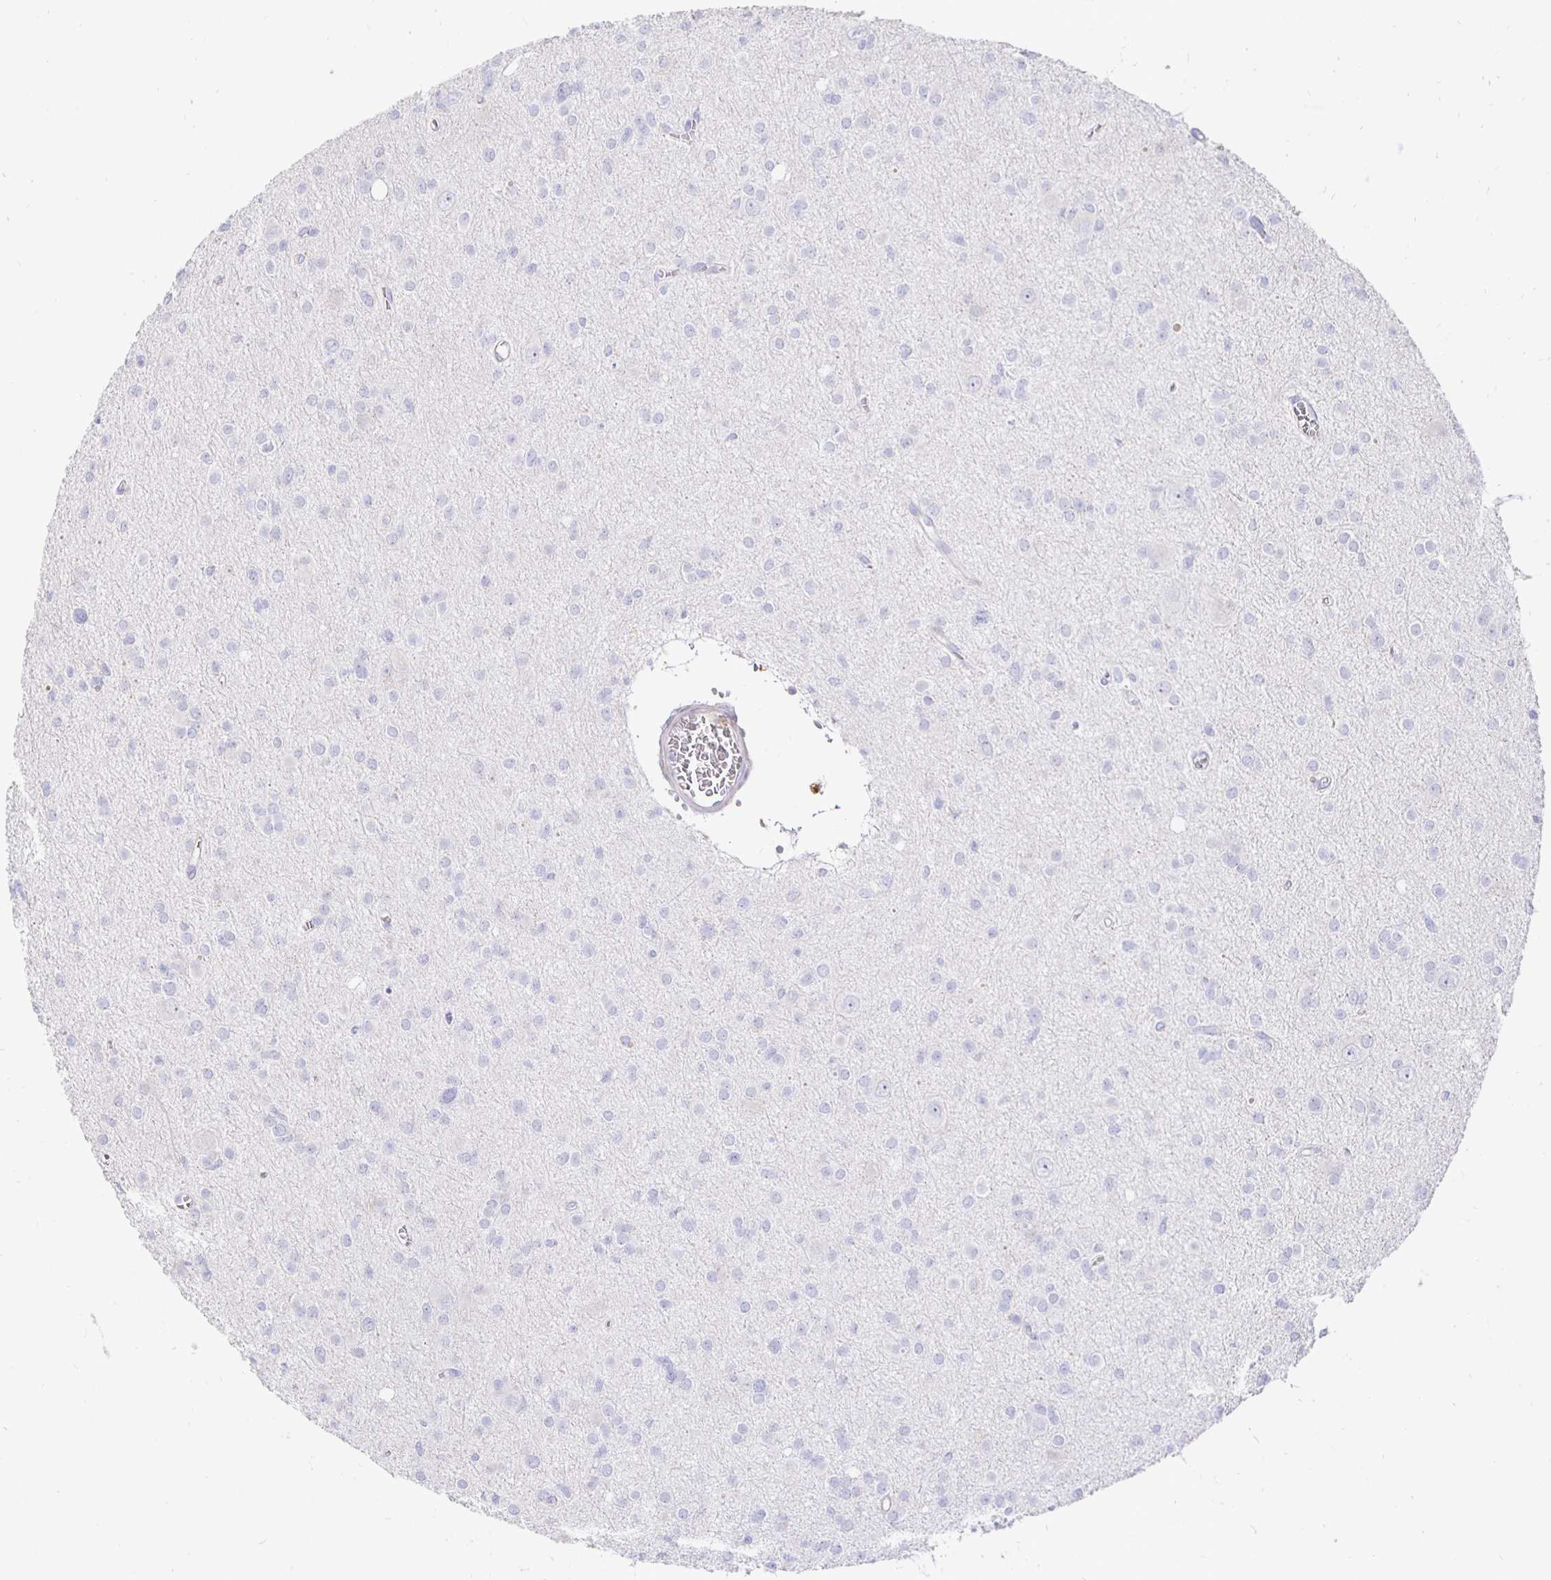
{"staining": {"intensity": "negative", "quantity": "none", "location": "none"}, "tissue": "glioma", "cell_type": "Tumor cells", "image_type": "cancer", "snomed": [{"axis": "morphology", "description": "Glioma, malignant, High grade"}, {"axis": "topography", "description": "Brain"}], "caption": "Human malignant high-grade glioma stained for a protein using immunohistochemistry shows no staining in tumor cells.", "gene": "CXCR3", "patient": {"sex": "male", "age": 23}}